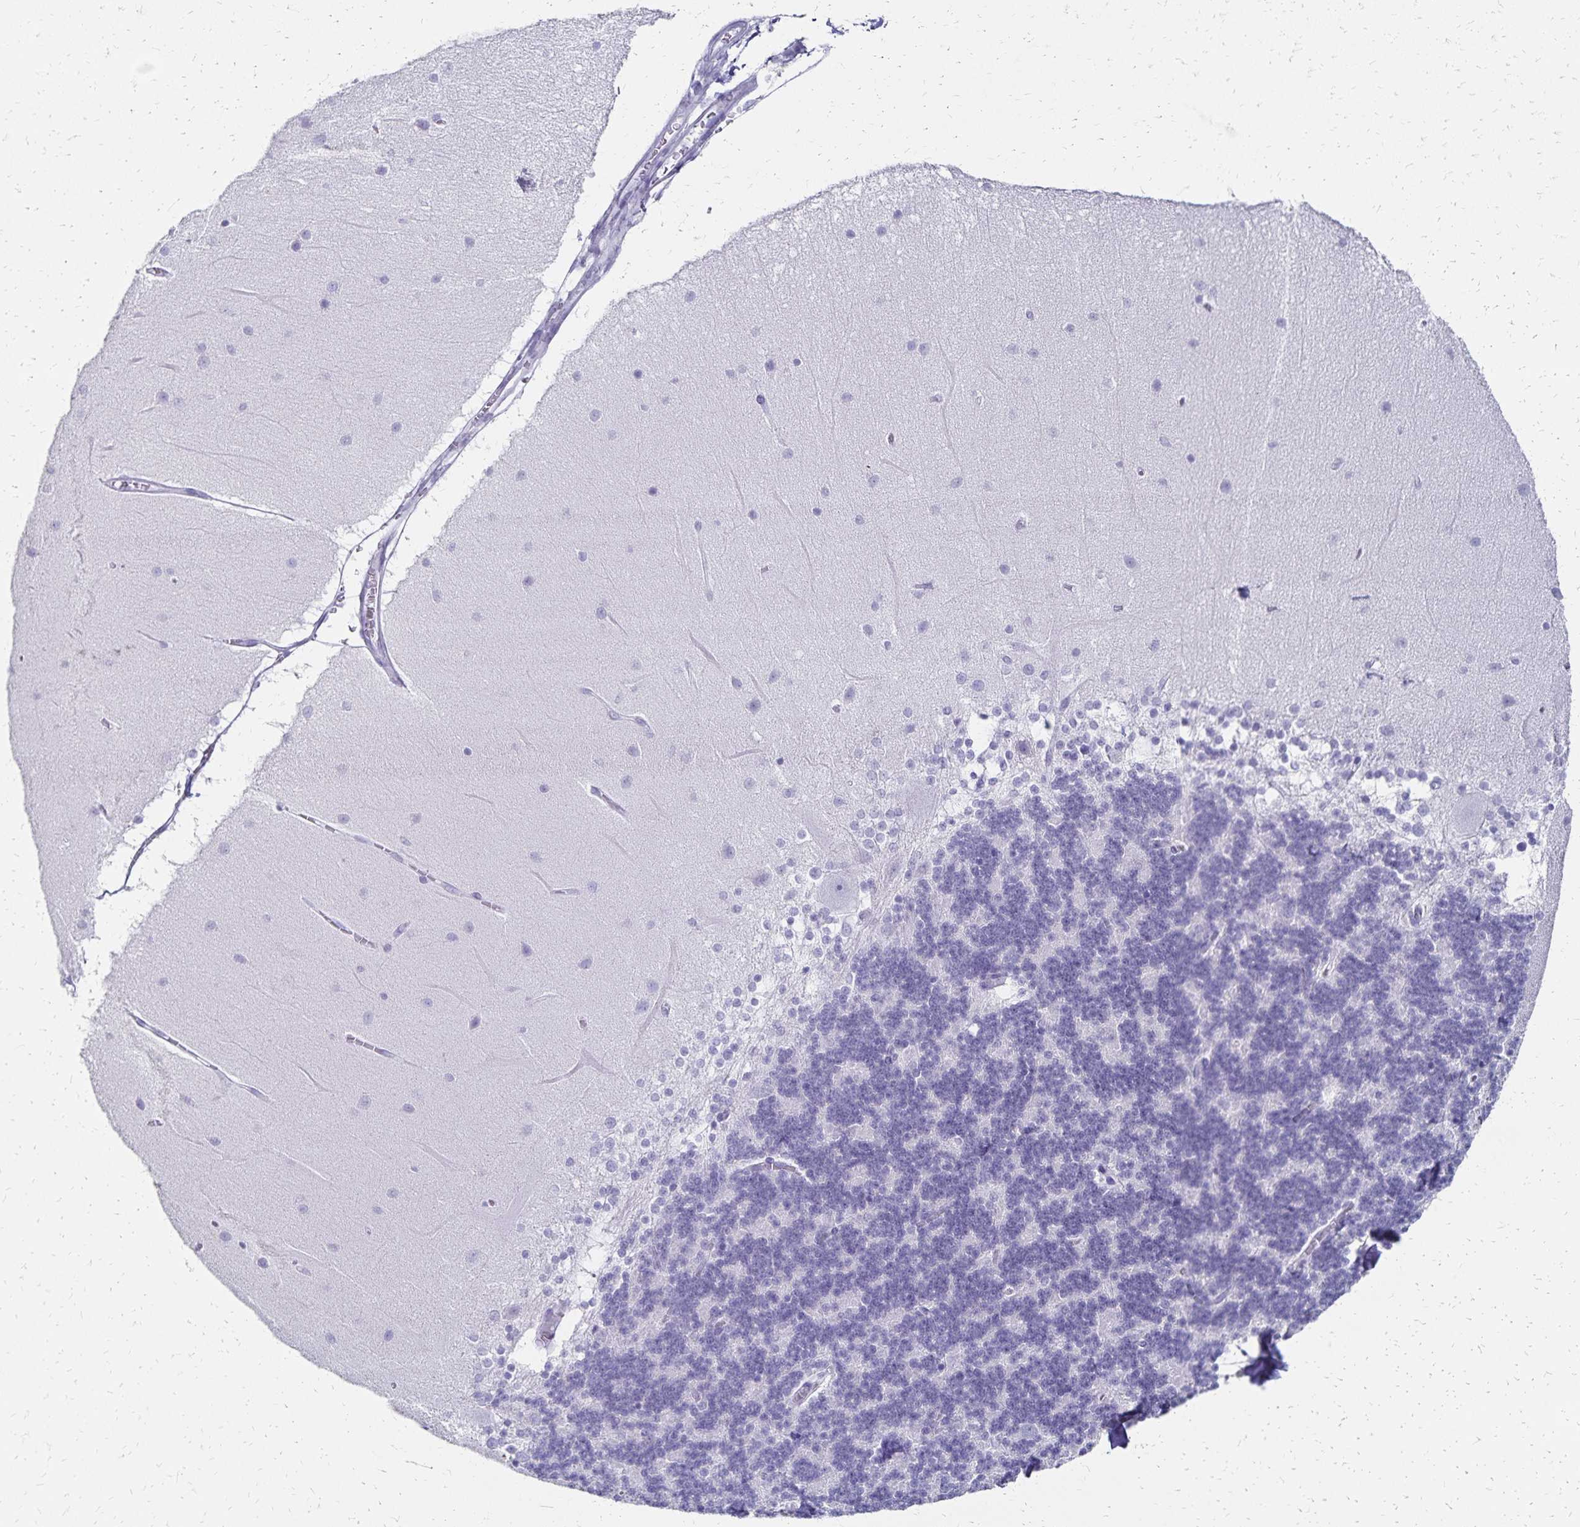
{"staining": {"intensity": "negative", "quantity": "none", "location": "none"}, "tissue": "cerebellum", "cell_type": "Cells in granular layer", "image_type": "normal", "snomed": [{"axis": "morphology", "description": "Normal tissue, NOS"}, {"axis": "topography", "description": "Cerebellum"}], "caption": "Cells in granular layer are negative for protein expression in unremarkable human cerebellum. (DAB (3,3'-diaminobenzidine) immunohistochemistry, high magnification).", "gene": "GIP", "patient": {"sex": "female", "age": 54}}